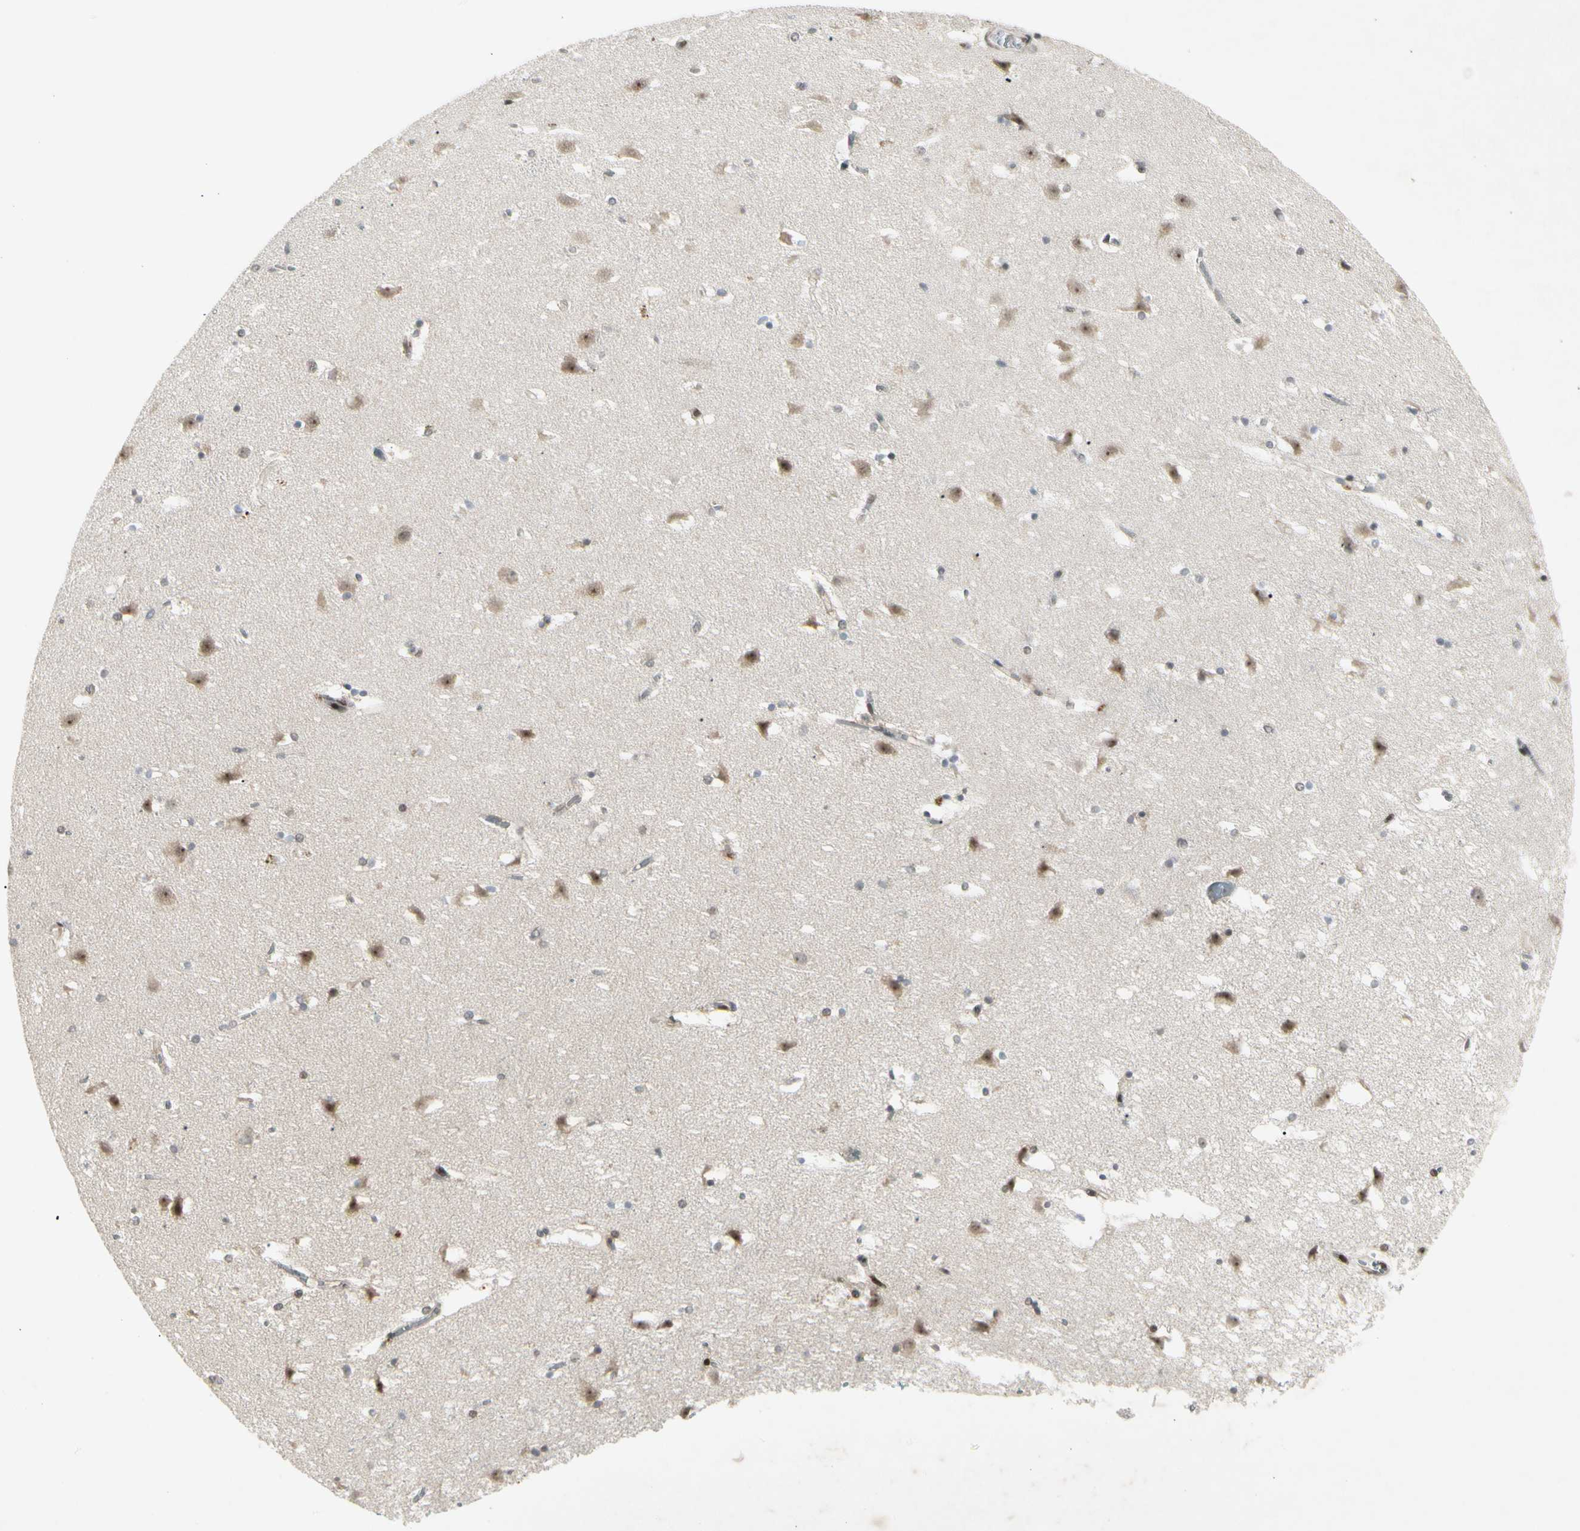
{"staining": {"intensity": "weak", "quantity": "<25%", "location": "nuclear"}, "tissue": "caudate", "cell_type": "Glial cells", "image_type": "normal", "snomed": [{"axis": "morphology", "description": "Normal tissue, NOS"}, {"axis": "topography", "description": "Lateral ventricle wall"}], "caption": "IHC photomicrograph of normal caudate stained for a protein (brown), which demonstrates no staining in glial cells. The staining is performed using DAB (3,3'-diaminobenzidine) brown chromogen with nuclei counter-stained in using hematoxylin.", "gene": "FOXJ2", "patient": {"sex": "male", "age": 45}}